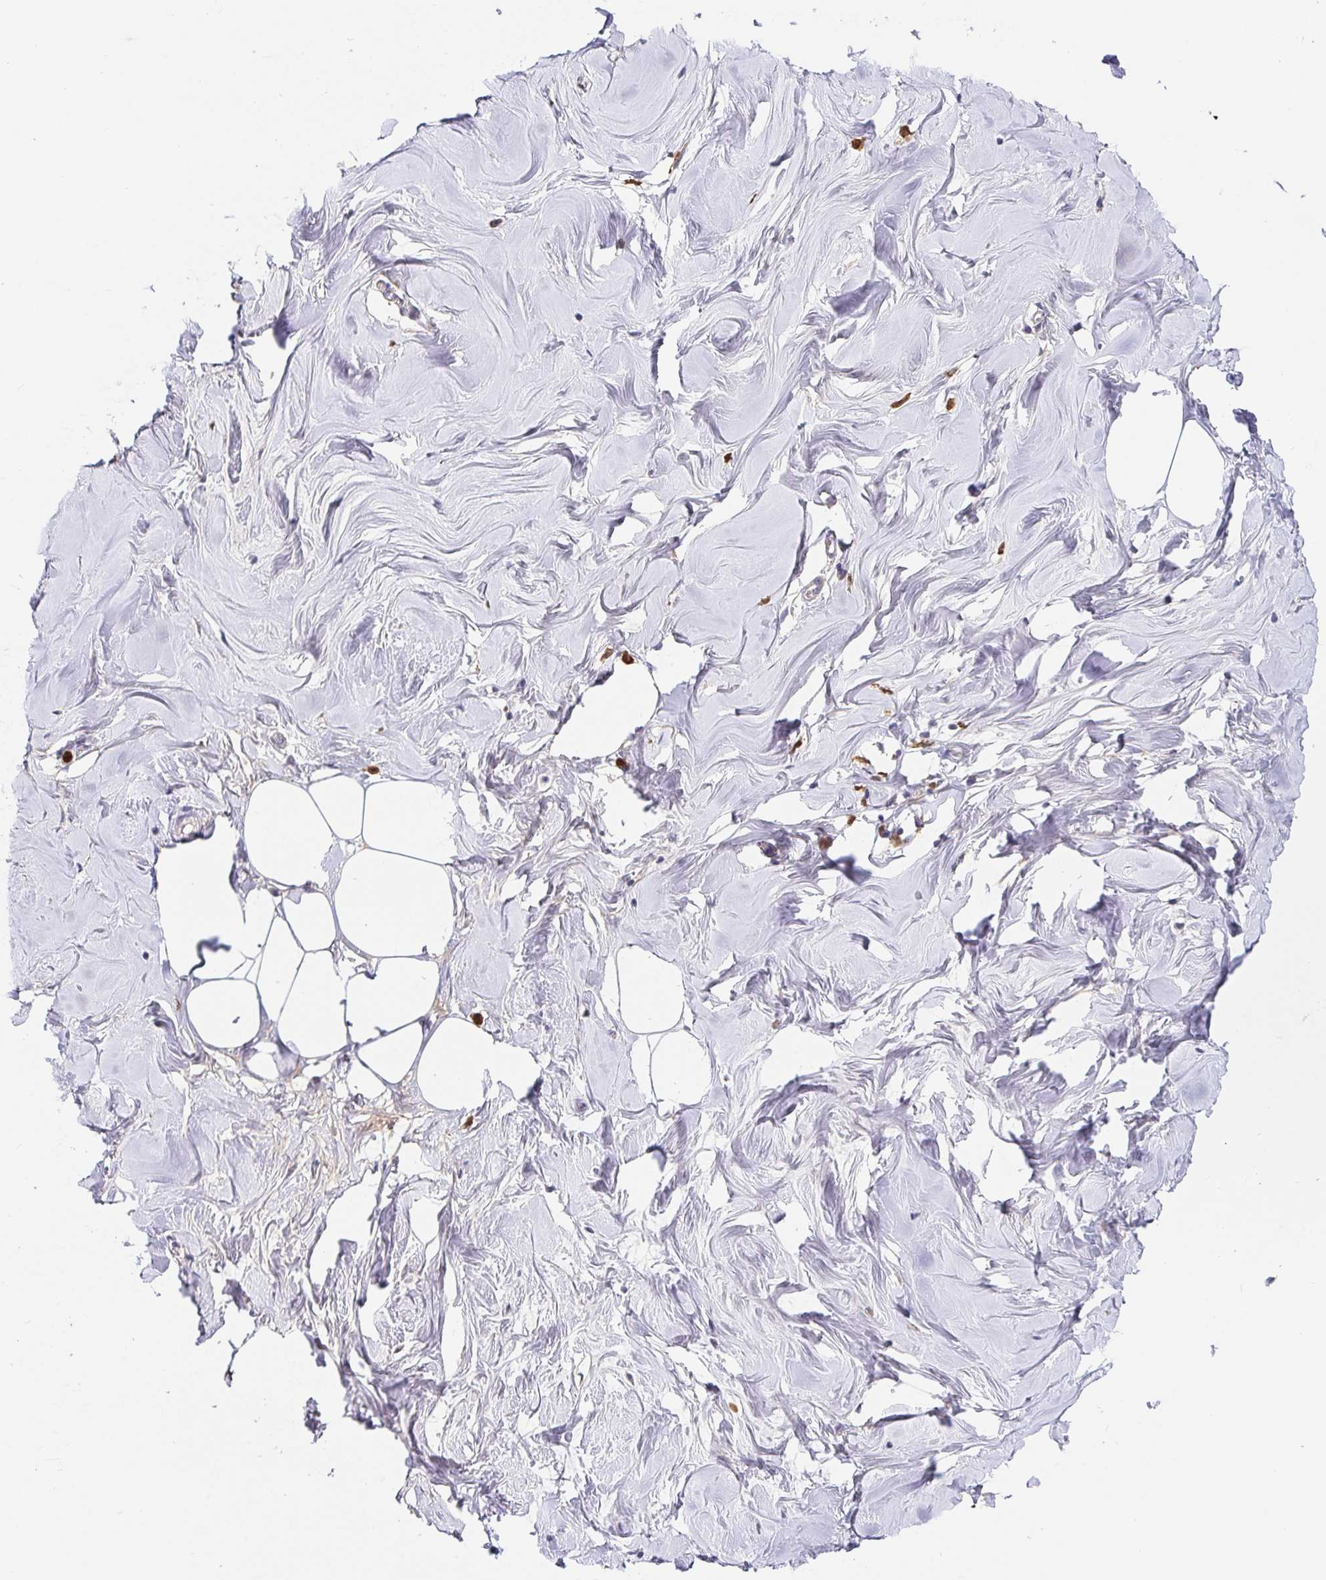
{"staining": {"intensity": "negative", "quantity": "none", "location": "none"}, "tissue": "breast", "cell_type": "Adipocytes", "image_type": "normal", "snomed": [{"axis": "morphology", "description": "Normal tissue, NOS"}, {"axis": "topography", "description": "Breast"}], "caption": "Adipocytes show no significant staining in benign breast. The staining is performed using DAB brown chromogen with nuclei counter-stained in using hematoxylin.", "gene": "PDPK1", "patient": {"sex": "female", "age": 27}}